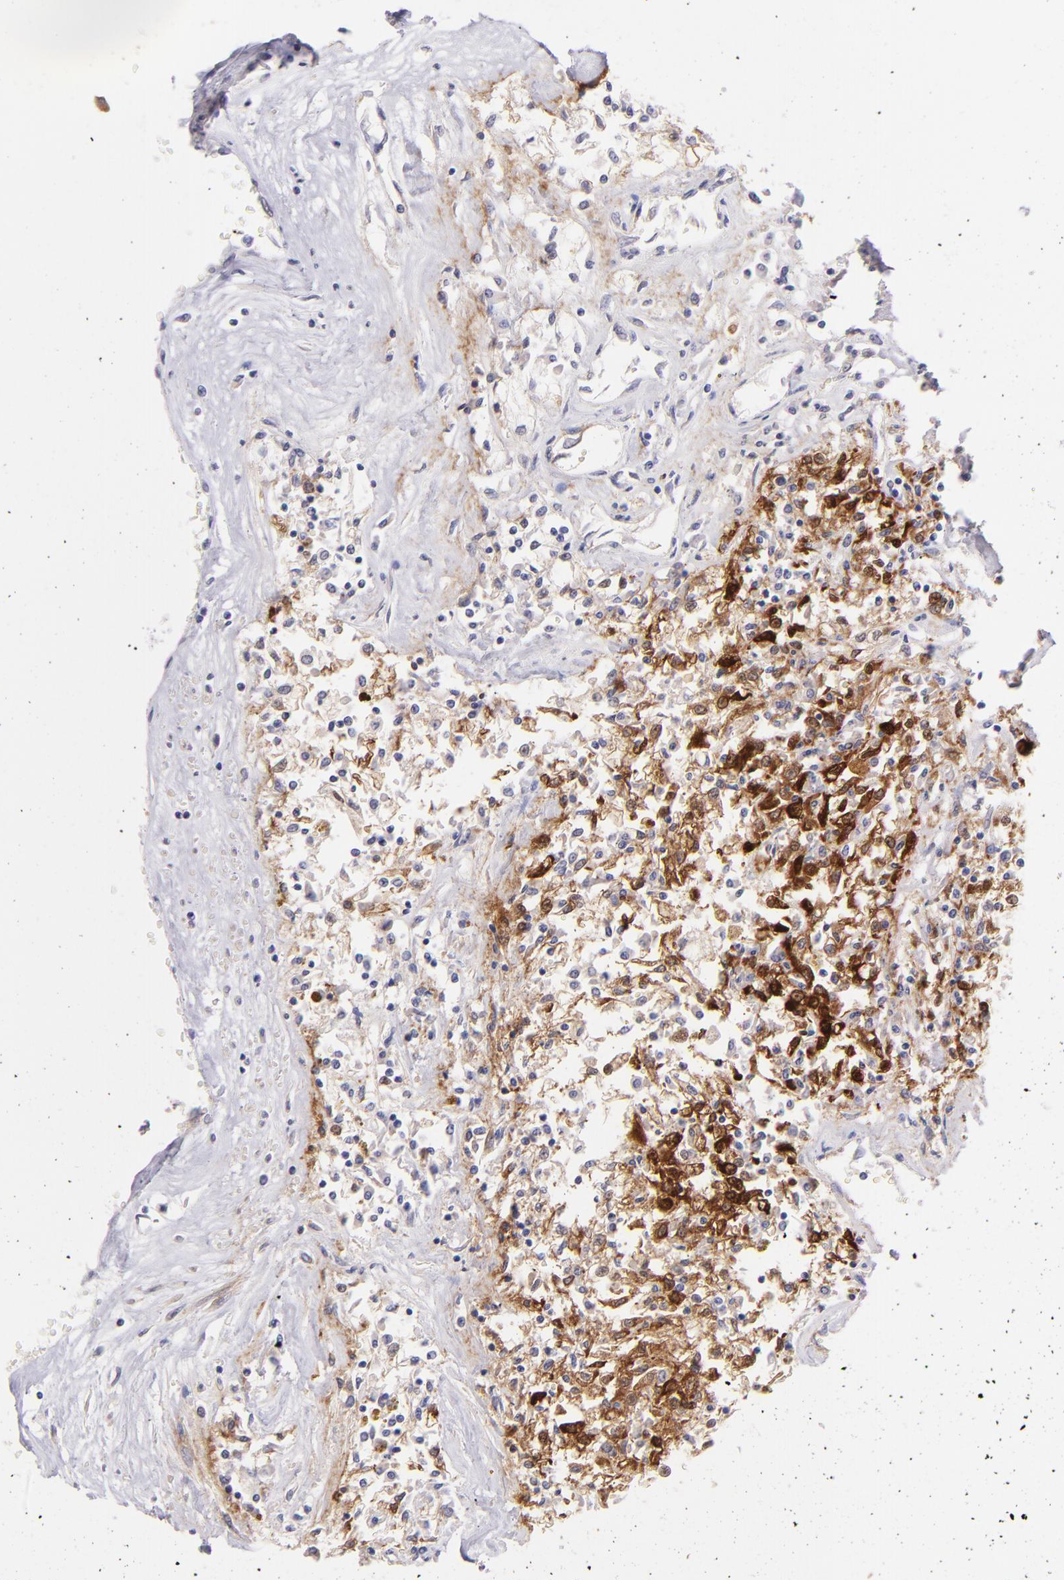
{"staining": {"intensity": "moderate", "quantity": ">75%", "location": "cytoplasmic/membranous"}, "tissue": "renal cancer", "cell_type": "Tumor cells", "image_type": "cancer", "snomed": [{"axis": "morphology", "description": "Adenocarcinoma, NOS"}, {"axis": "topography", "description": "Kidney"}], "caption": "Tumor cells show medium levels of moderate cytoplasmic/membranous staining in about >75% of cells in human renal adenocarcinoma.", "gene": "SH2D4A", "patient": {"sex": "male", "age": 78}}